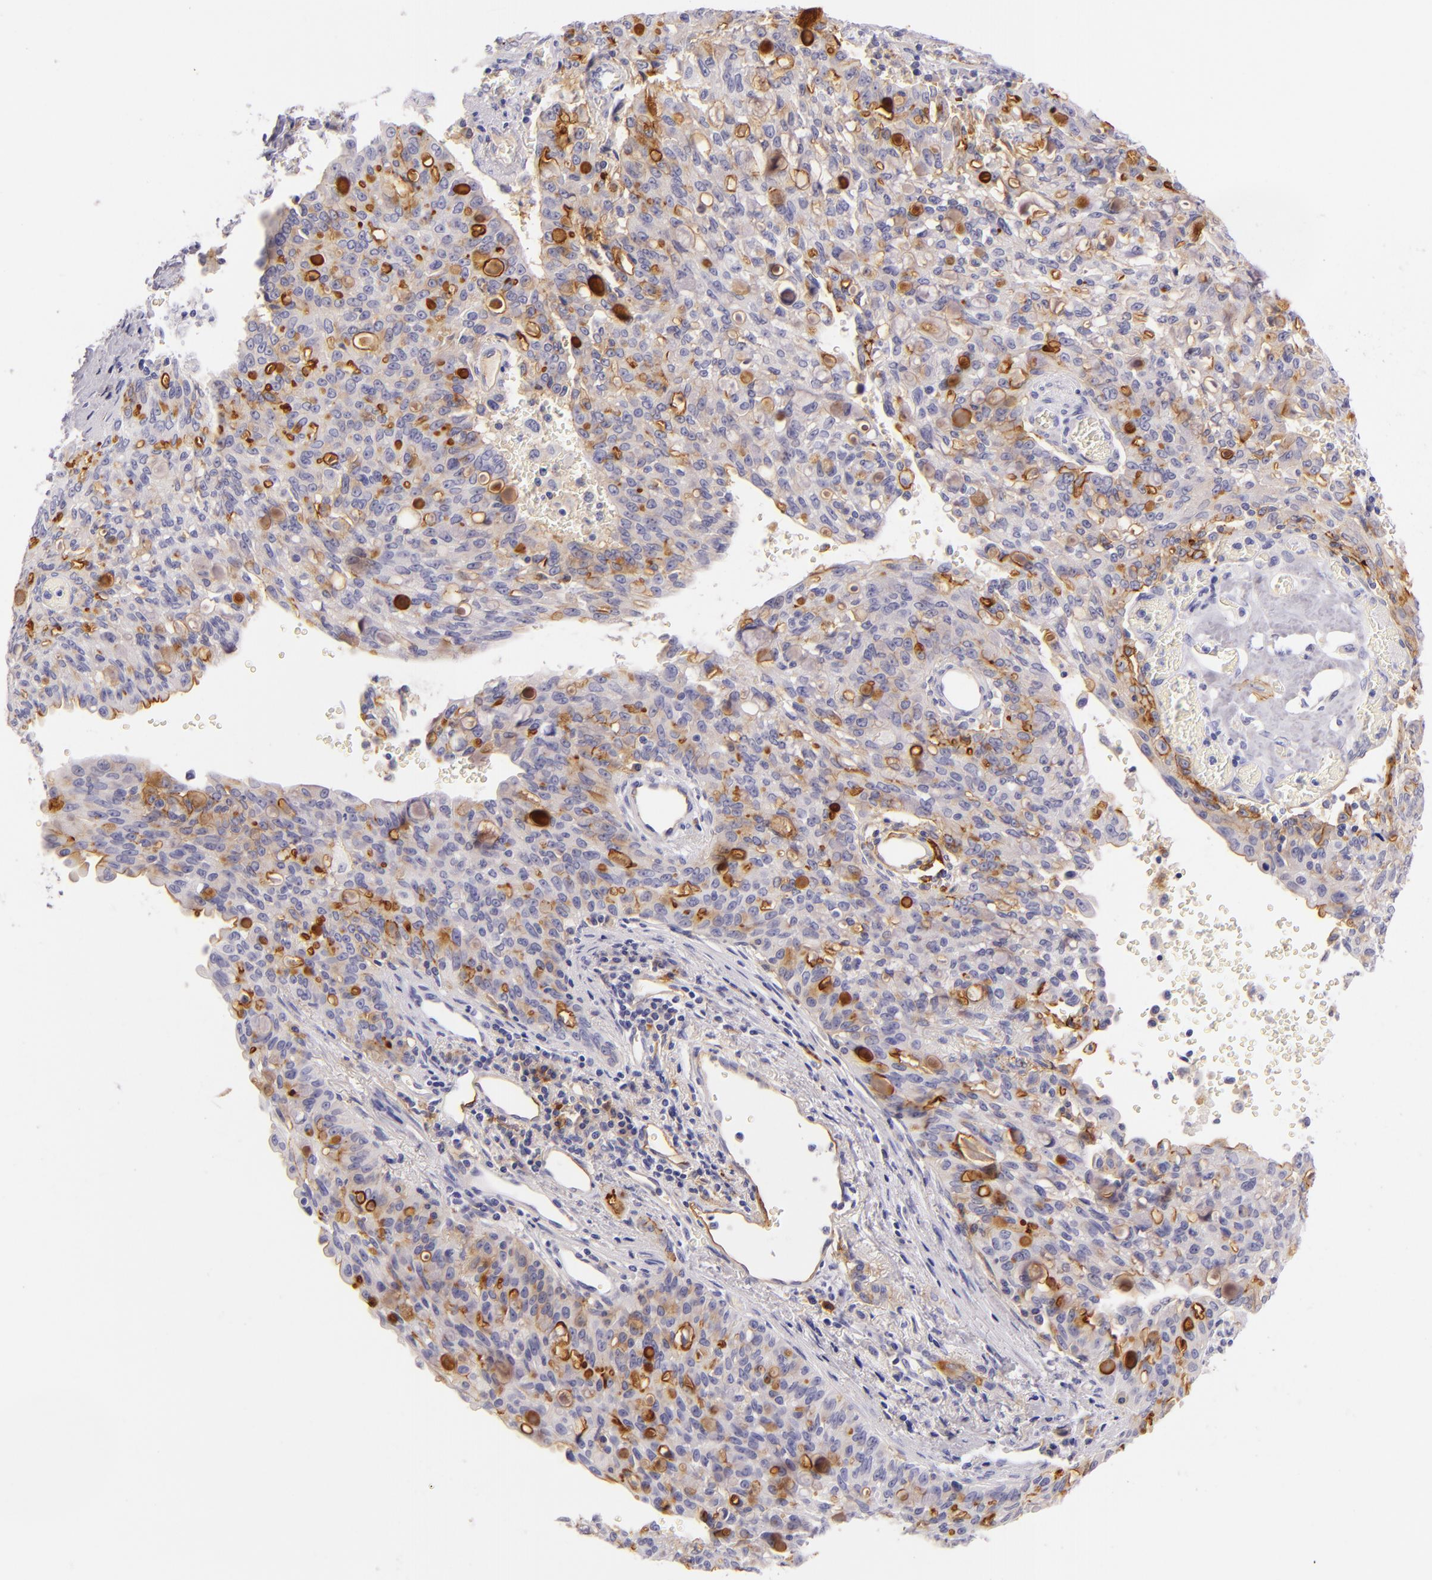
{"staining": {"intensity": "moderate", "quantity": "25%-75%", "location": "cytoplasmic/membranous"}, "tissue": "lung cancer", "cell_type": "Tumor cells", "image_type": "cancer", "snomed": [{"axis": "morphology", "description": "Adenocarcinoma, NOS"}, {"axis": "topography", "description": "Lung"}], "caption": "Immunohistochemistry (IHC) micrograph of neoplastic tissue: human adenocarcinoma (lung) stained using IHC displays medium levels of moderate protein expression localized specifically in the cytoplasmic/membranous of tumor cells, appearing as a cytoplasmic/membranous brown color.", "gene": "ICAM1", "patient": {"sex": "female", "age": 44}}